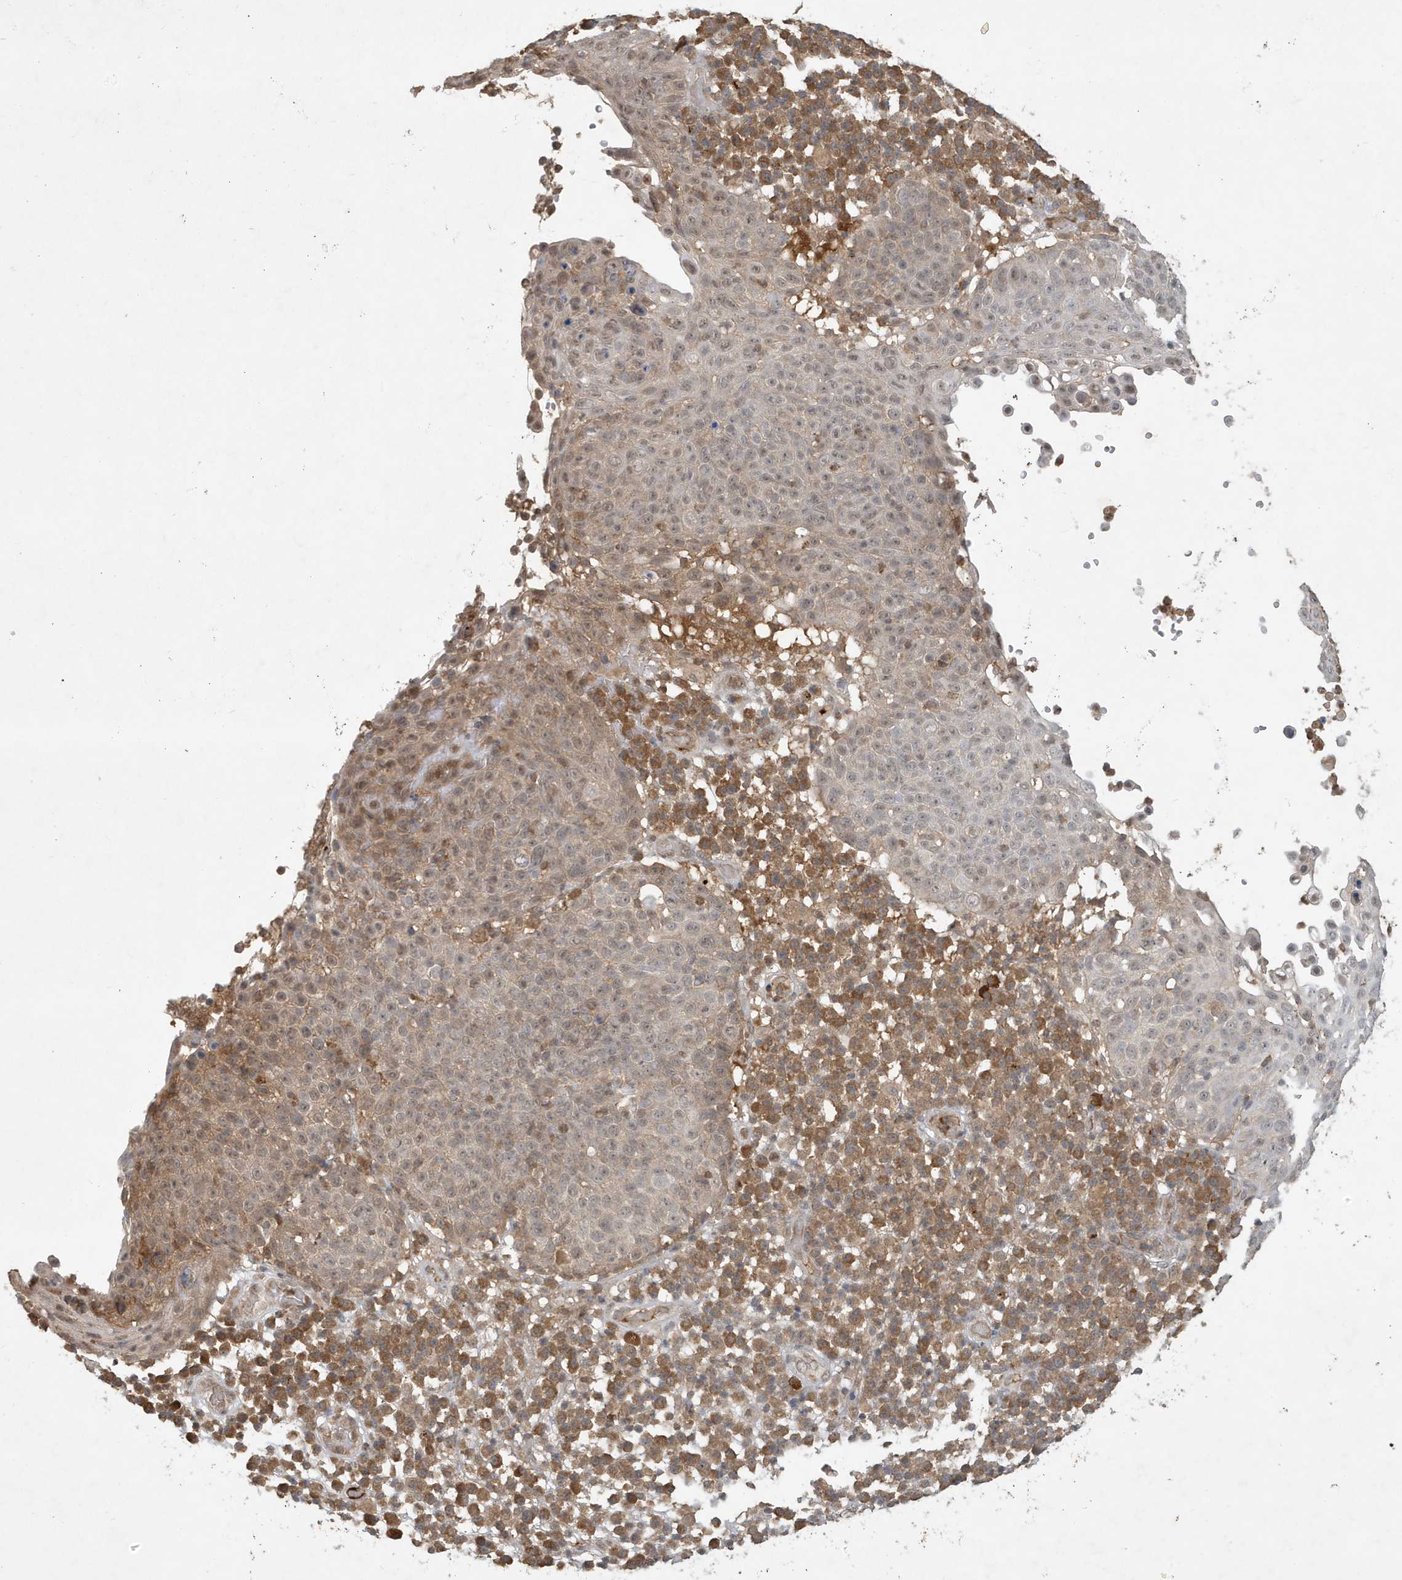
{"staining": {"intensity": "weak", "quantity": "25%-75%", "location": "cytoplasmic/membranous,nuclear"}, "tissue": "skin cancer", "cell_type": "Tumor cells", "image_type": "cancer", "snomed": [{"axis": "morphology", "description": "Squamous cell carcinoma in situ, NOS"}, {"axis": "morphology", "description": "Squamous cell carcinoma, NOS"}, {"axis": "topography", "description": "Skin"}], "caption": "Brown immunohistochemical staining in human skin squamous cell carcinoma in situ exhibits weak cytoplasmic/membranous and nuclear positivity in about 25%-75% of tumor cells.", "gene": "ABCB9", "patient": {"sex": "male", "age": 93}}